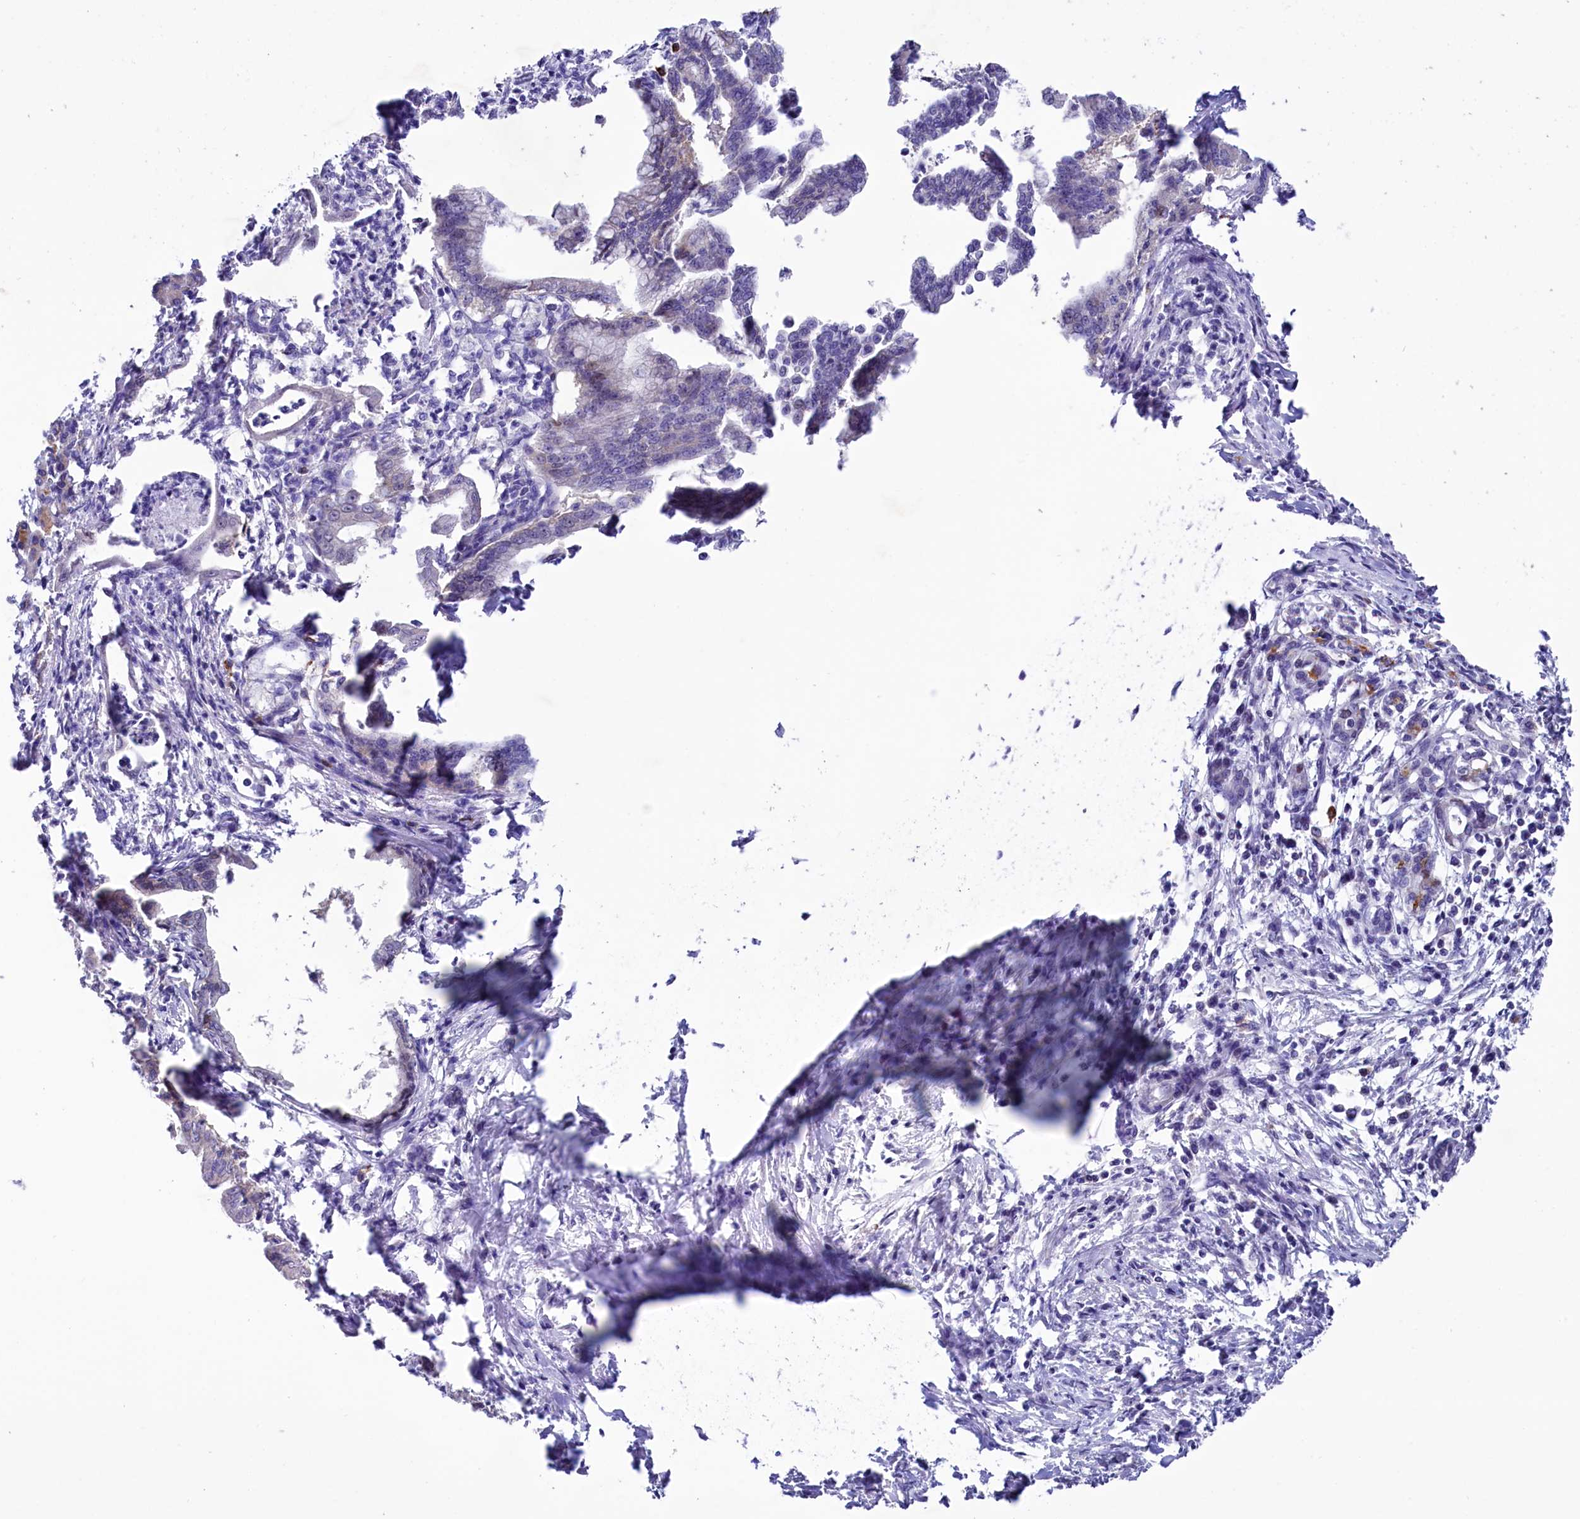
{"staining": {"intensity": "negative", "quantity": "none", "location": "none"}, "tissue": "pancreatic cancer", "cell_type": "Tumor cells", "image_type": "cancer", "snomed": [{"axis": "morphology", "description": "Adenocarcinoma, NOS"}, {"axis": "topography", "description": "Pancreas"}], "caption": "Immunohistochemistry of pancreatic cancer exhibits no expression in tumor cells.", "gene": "FAM111B", "patient": {"sex": "female", "age": 55}}